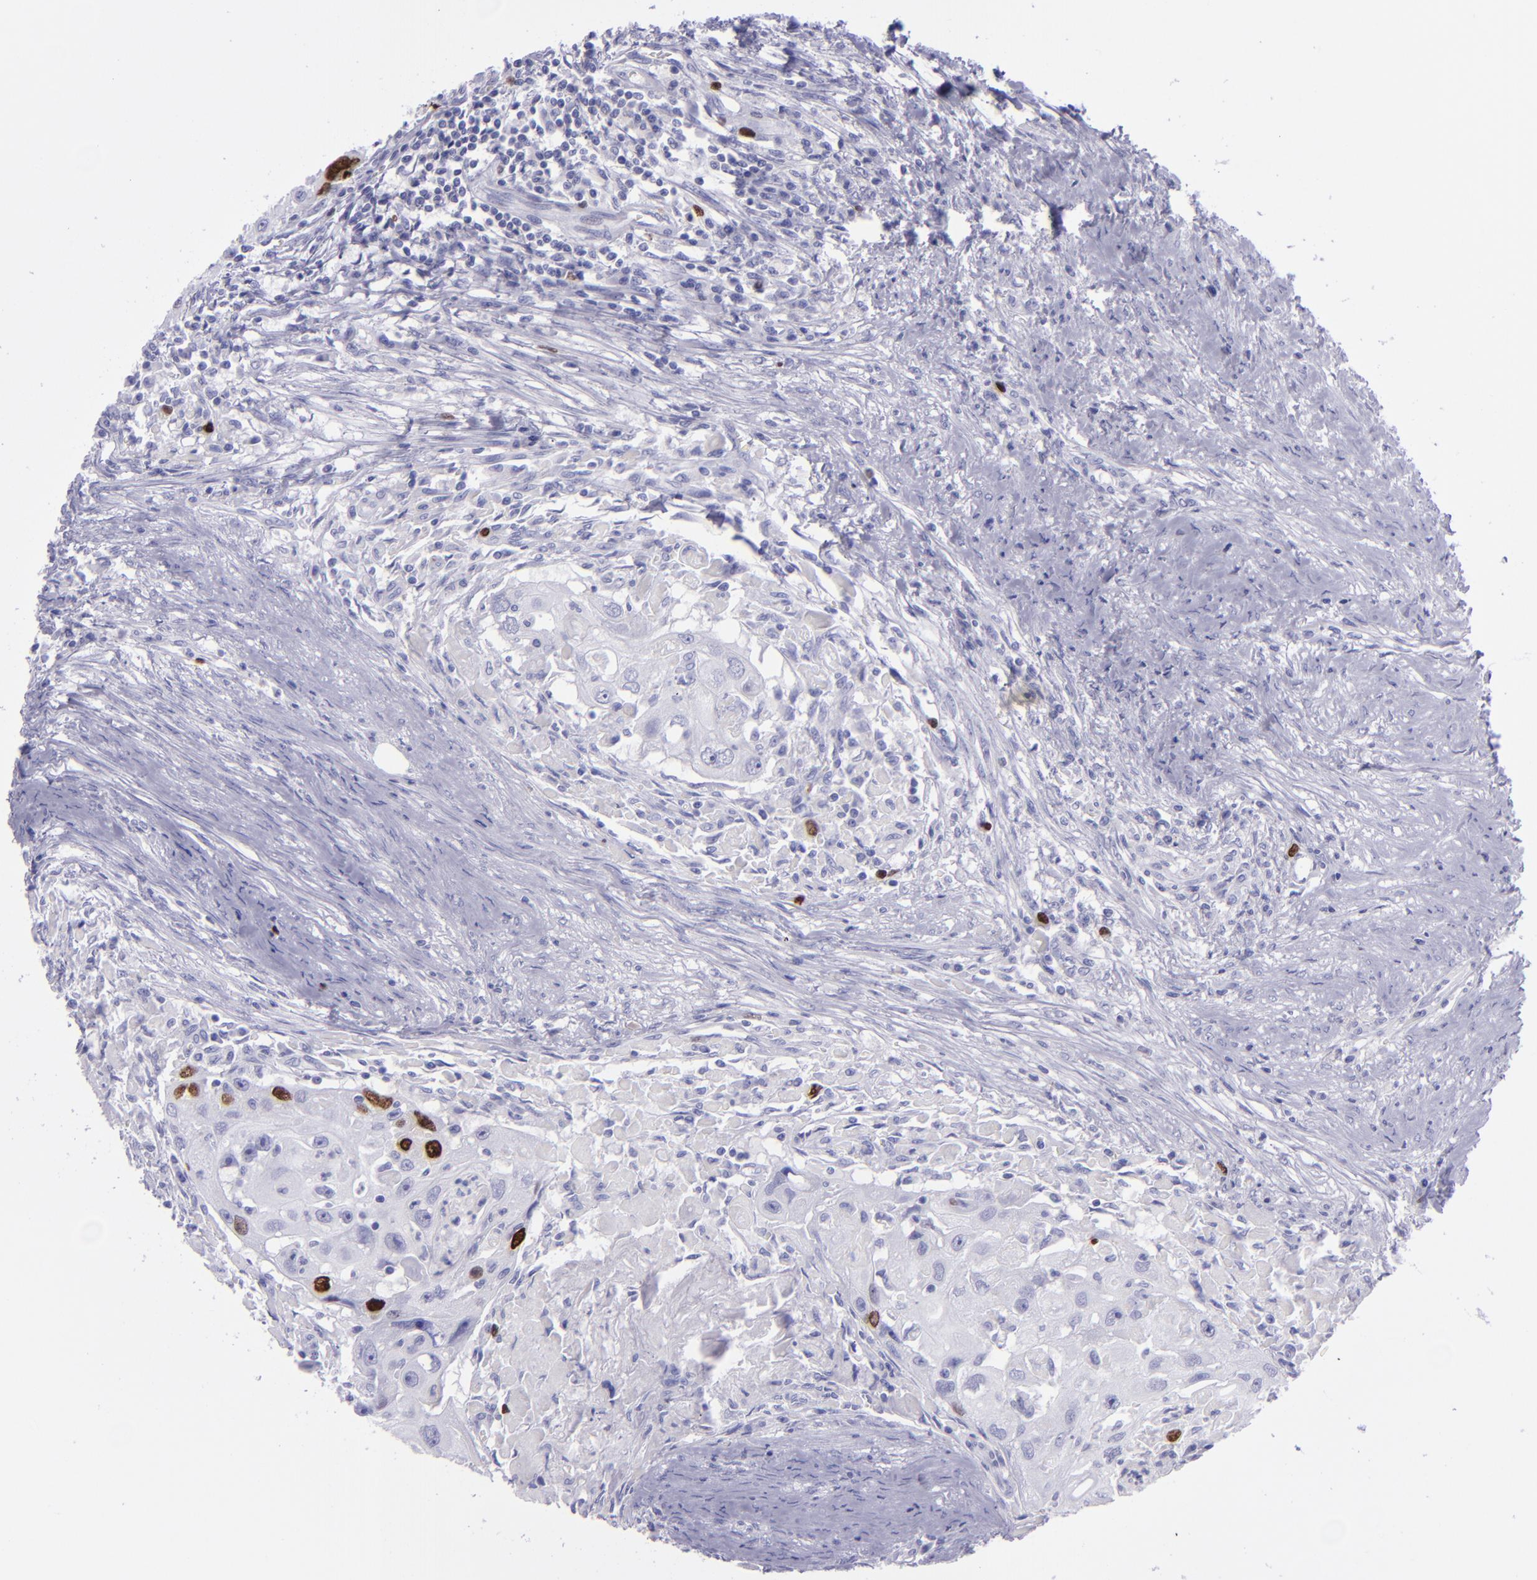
{"staining": {"intensity": "strong", "quantity": "<25%", "location": "nuclear"}, "tissue": "head and neck cancer", "cell_type": "Tumor cells", "image_type": "cancer", "snomed": [{"axis": "morphology", "description": "Squamous cell carcinoma, NOS"}, {"axis": "topography", "description": "Head-Neck"}], "caption": "This is a histology image of IHC staining of head and neck squamous cell carcinoma, which shows strong positivity in the nuclear of tumor cells.", "gene": "TOP2A", "patient": {"sex": "male", "age": 64}}